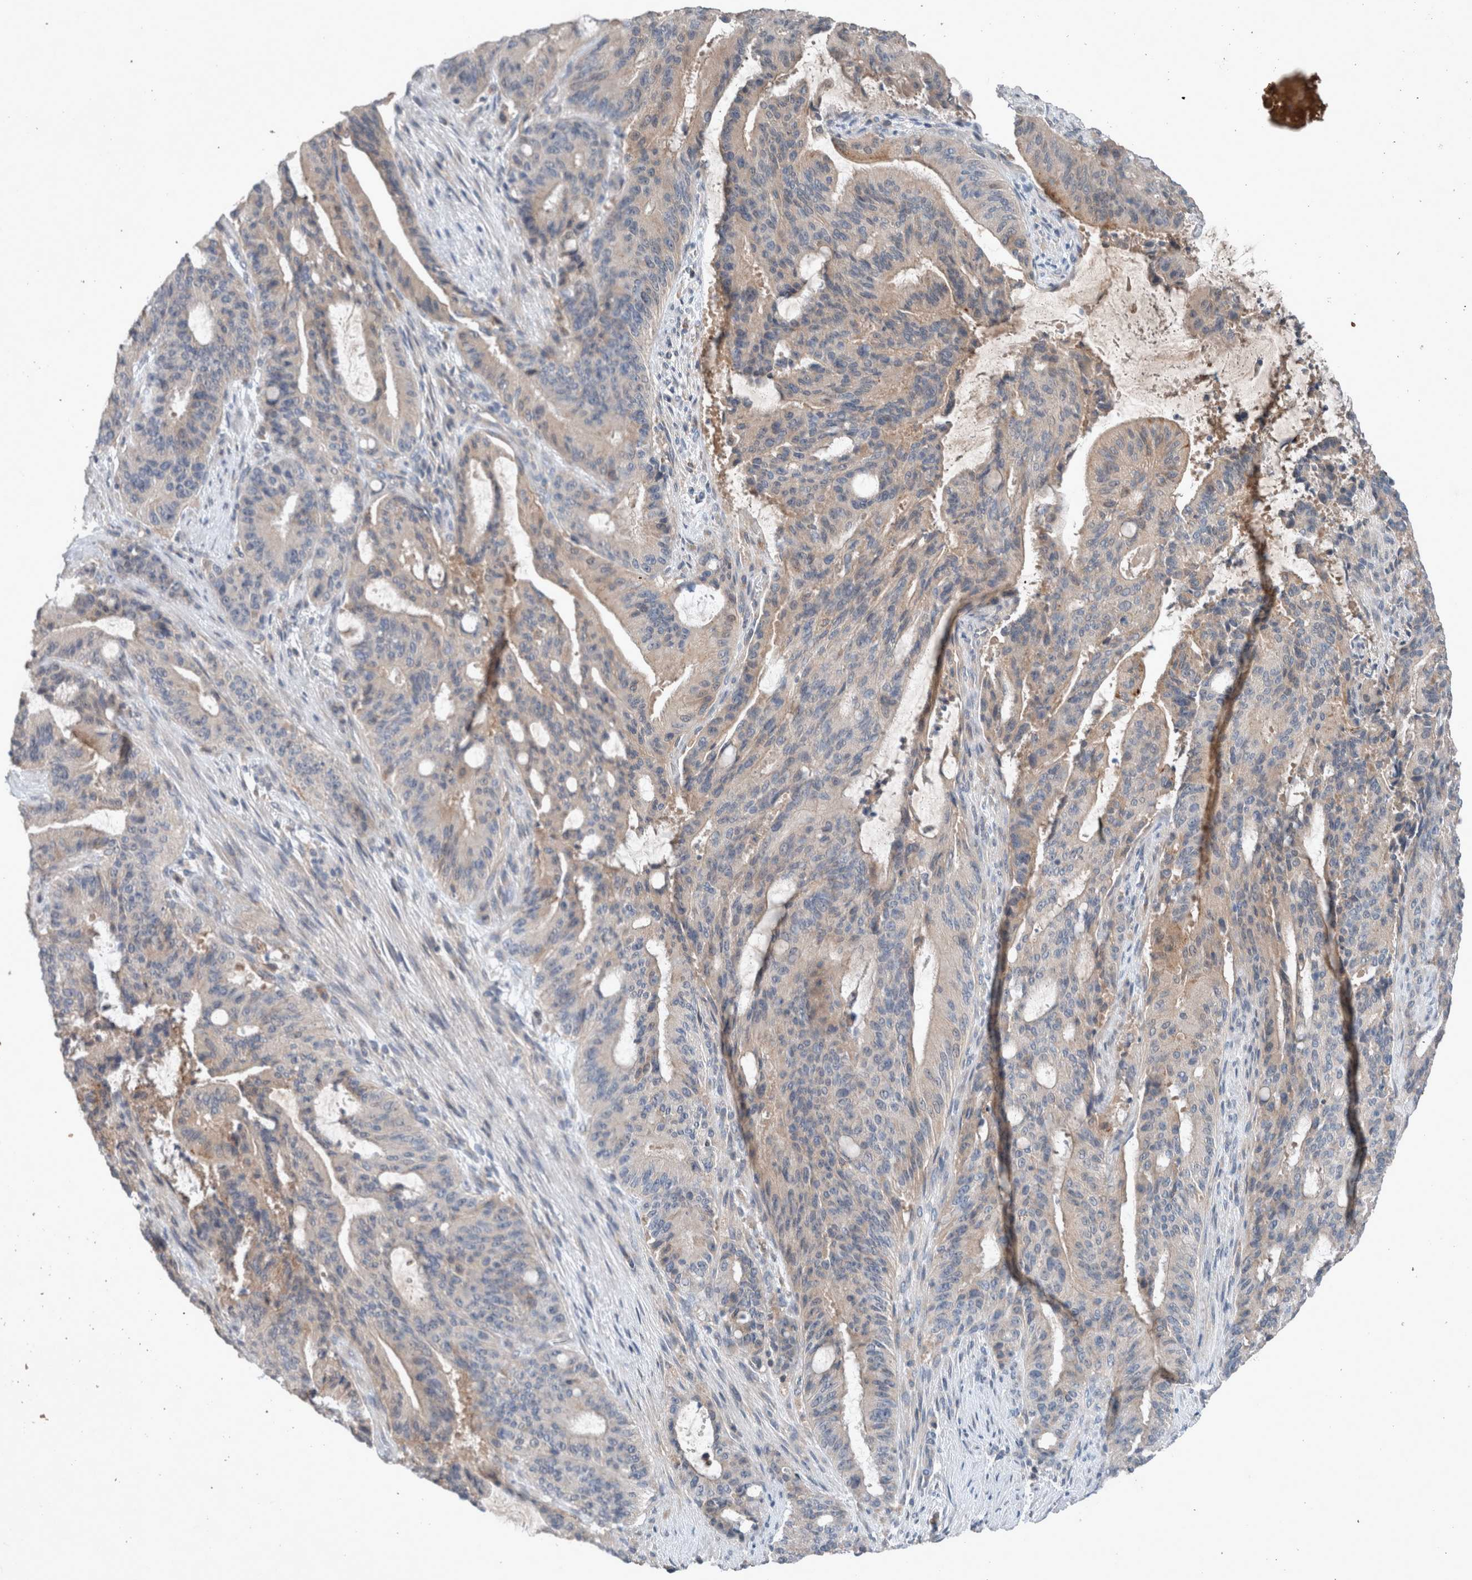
{"staining": {"intensity": "weak", "quantity": "<25%", "location": "cytoplasmic/membranous"}, "tissue": "liver cancer", "cell_type": "Tumor cells", "image_type": "cancer", "snomed": [{"axis": "morphology", "description": "Normal tissue, NOS"}, {"axis": "morphology", "description": "Cholangiocarcinoma"}, {"axis": "topography", "description": "Liver"}, {"axis": "topography", "description": "Peripheral nerve tissue"}], "caption": "Tumor cells show no significant positivity in liver cholangiocarcinoma.", "gene": "UGCG", "patient": {"sex": "female", "age": 73}}